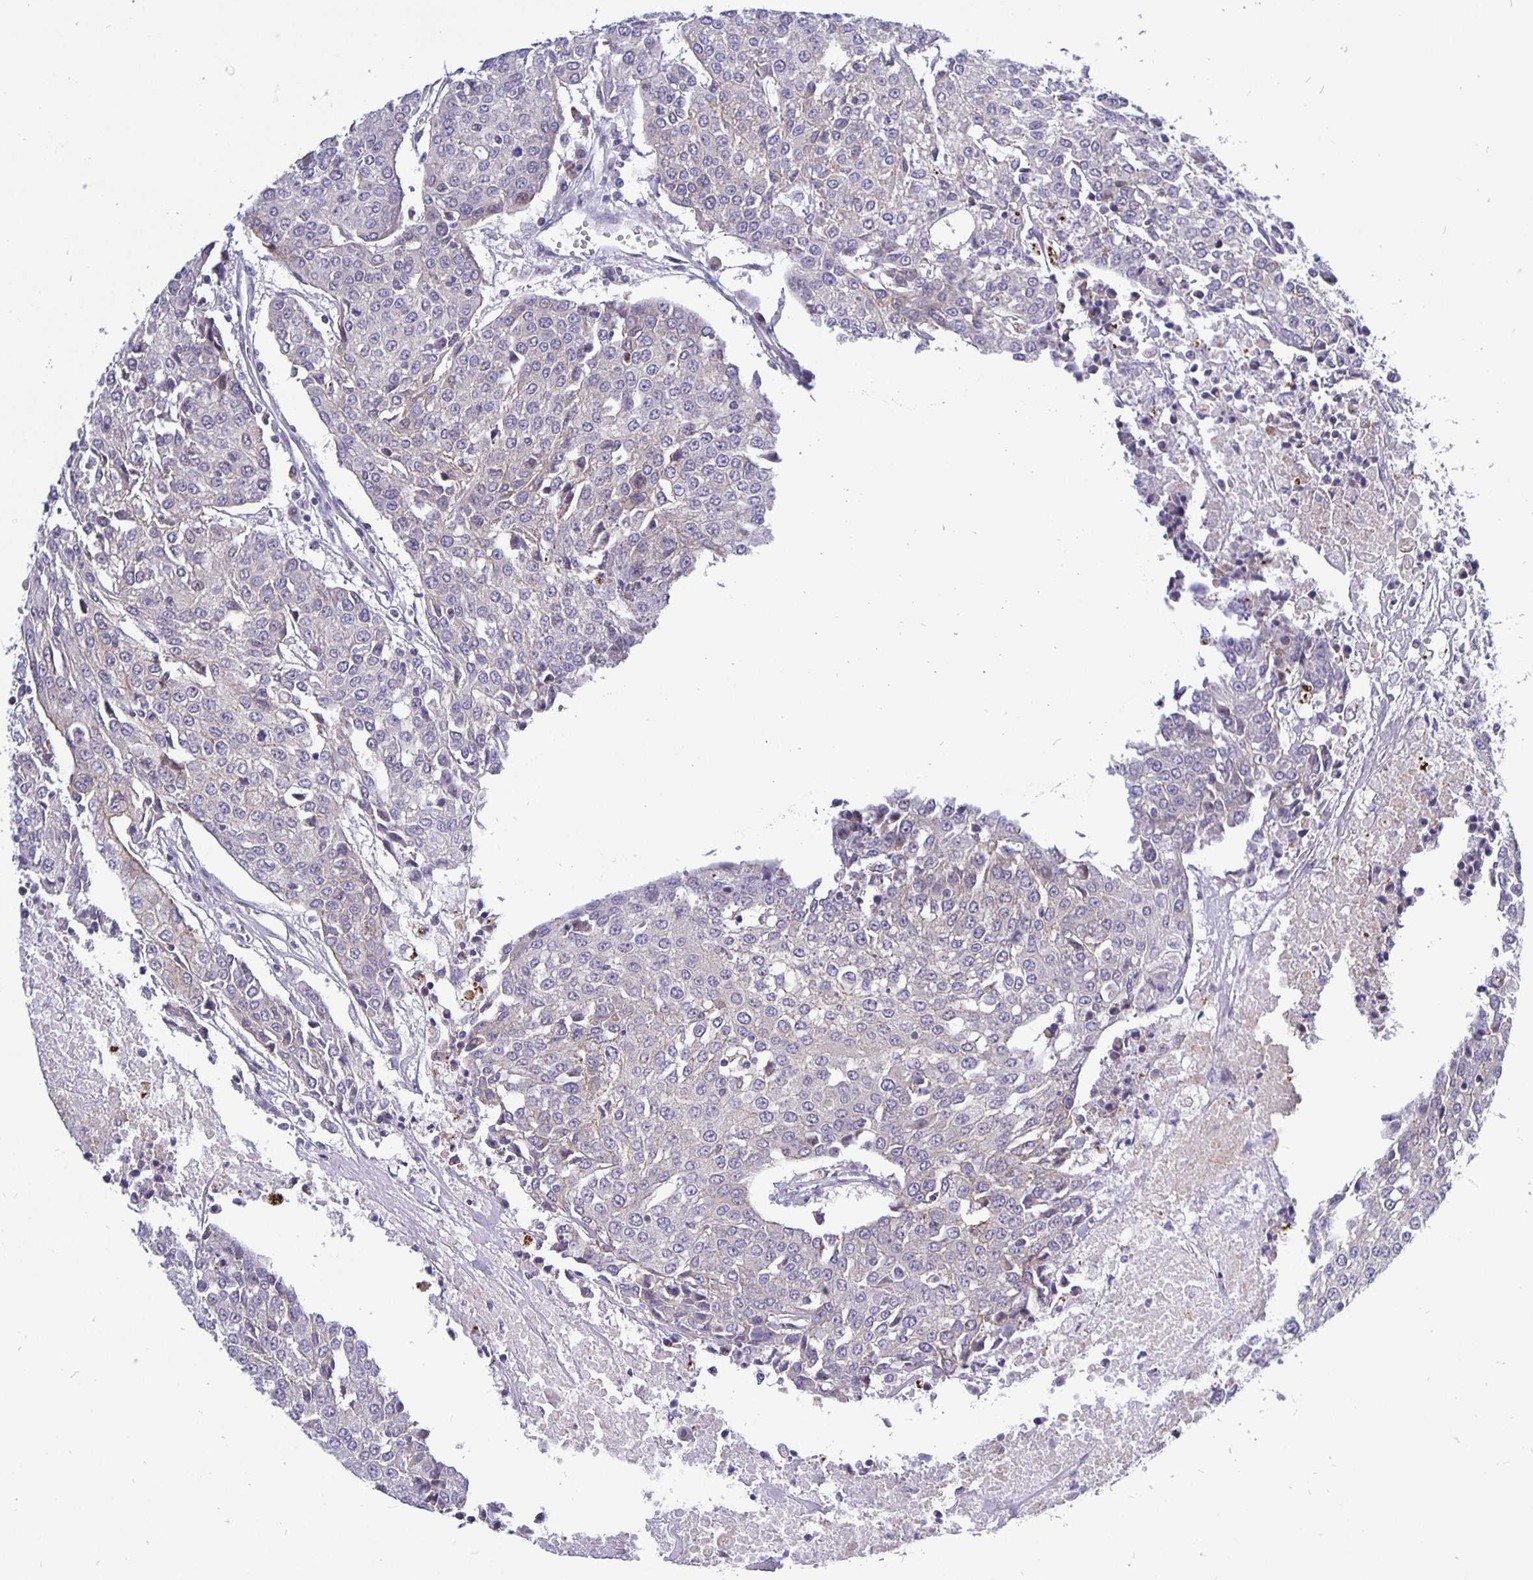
{"staining": {"intensity": "negative", "quantity": "none", "location": "none"}, "tissue": "urothelial cancer", "cell_type": "Tumor cells", "image_type": "cancer", "snomed": [{"axis": "morphology", "description": "Urothelial carcinoma, High grade"}, {"axis": "topography", "description": "Urinary bladder"}], "caption": "Immunohistochemistry micrograph of urothelial cancer stained for a protein (brown), which shows no positivity in tumor cells.", "gene": "ERBB2", "patient": {"sex": "female", "age": 85}}